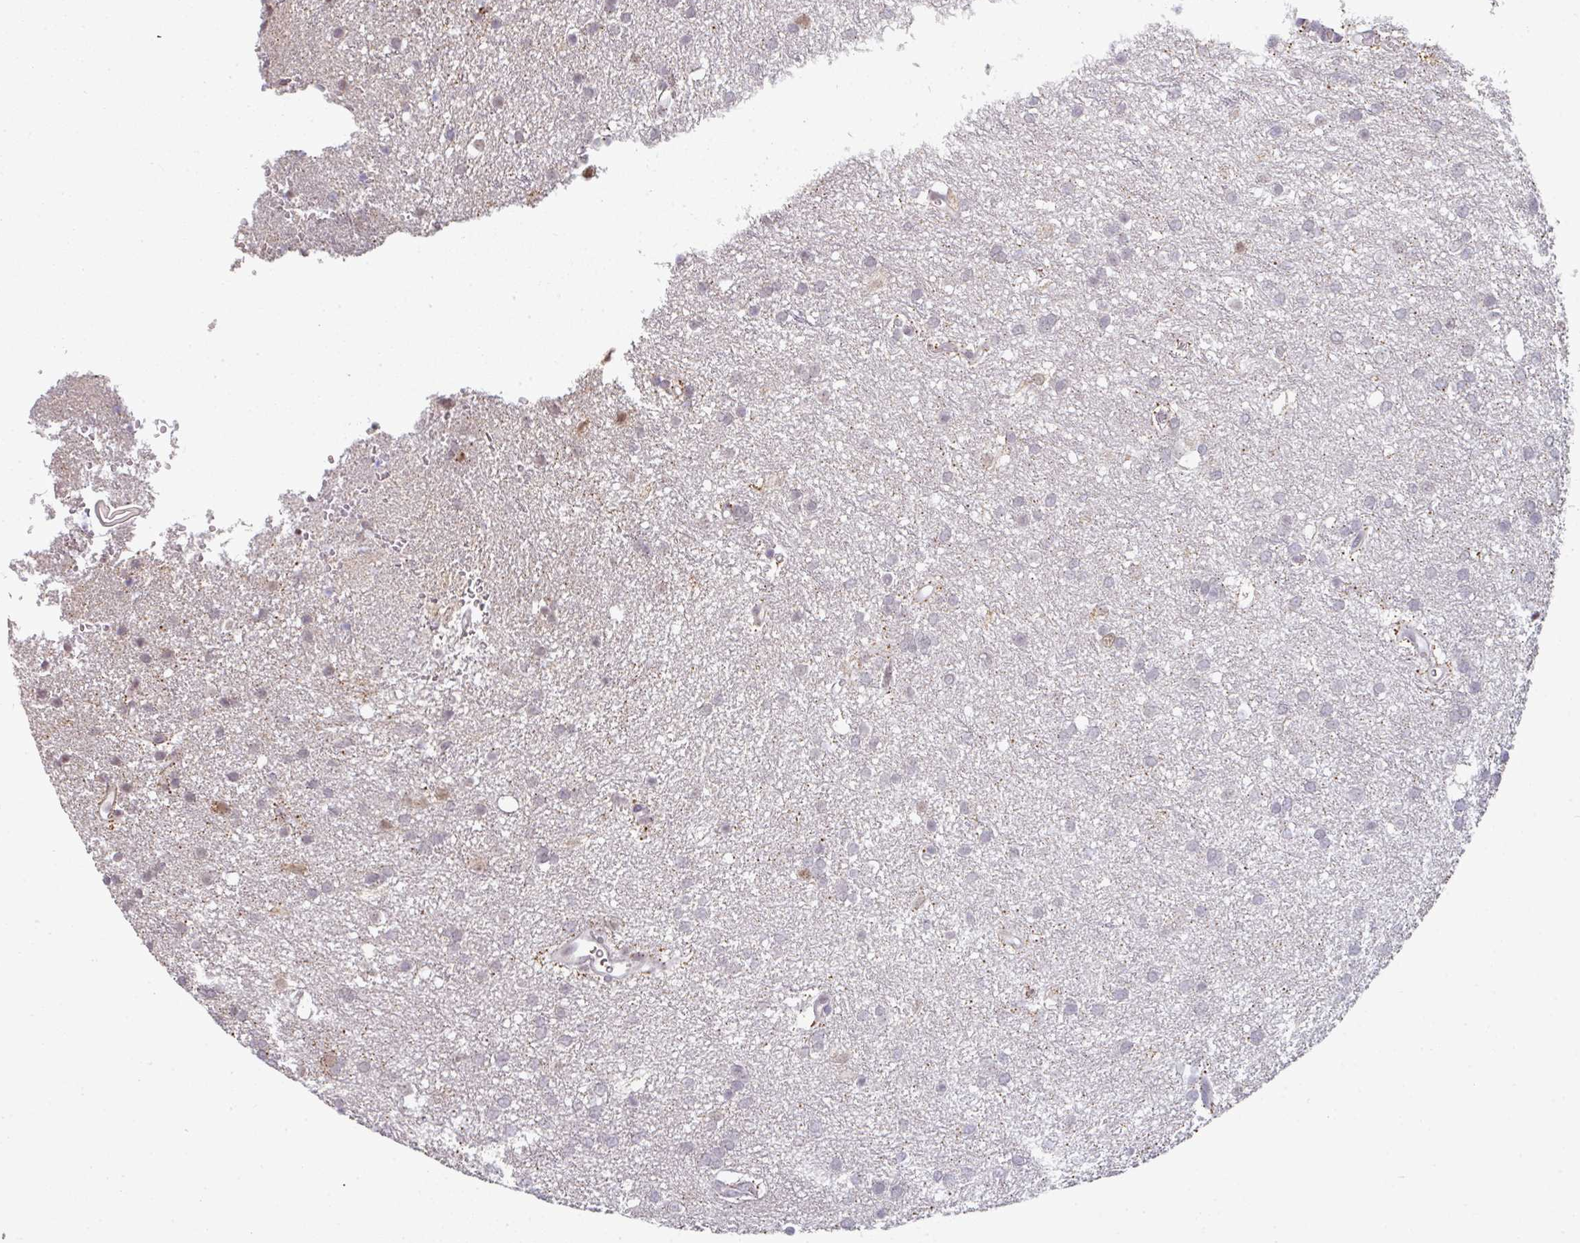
{"staining": {"intensity": "moderate", "quantity": "<25%", "location": "nuclear"}, "tissue": "glioma", "cell_type": "Tumor cells", "image_type": "cancer", "snomed": [{"axis": "morphology", "description": "Glioma, malignant, Low grade"}, {"axis": "topography", "description": "Brain"}], "caption": "Glioma tissue exhibits moderate nuclear staining in approximately <25% of tumor cells, visualized by immunohistochemistry.", "gene": "GTF2H3", "patient": {"sex": "female", "age": 33}}